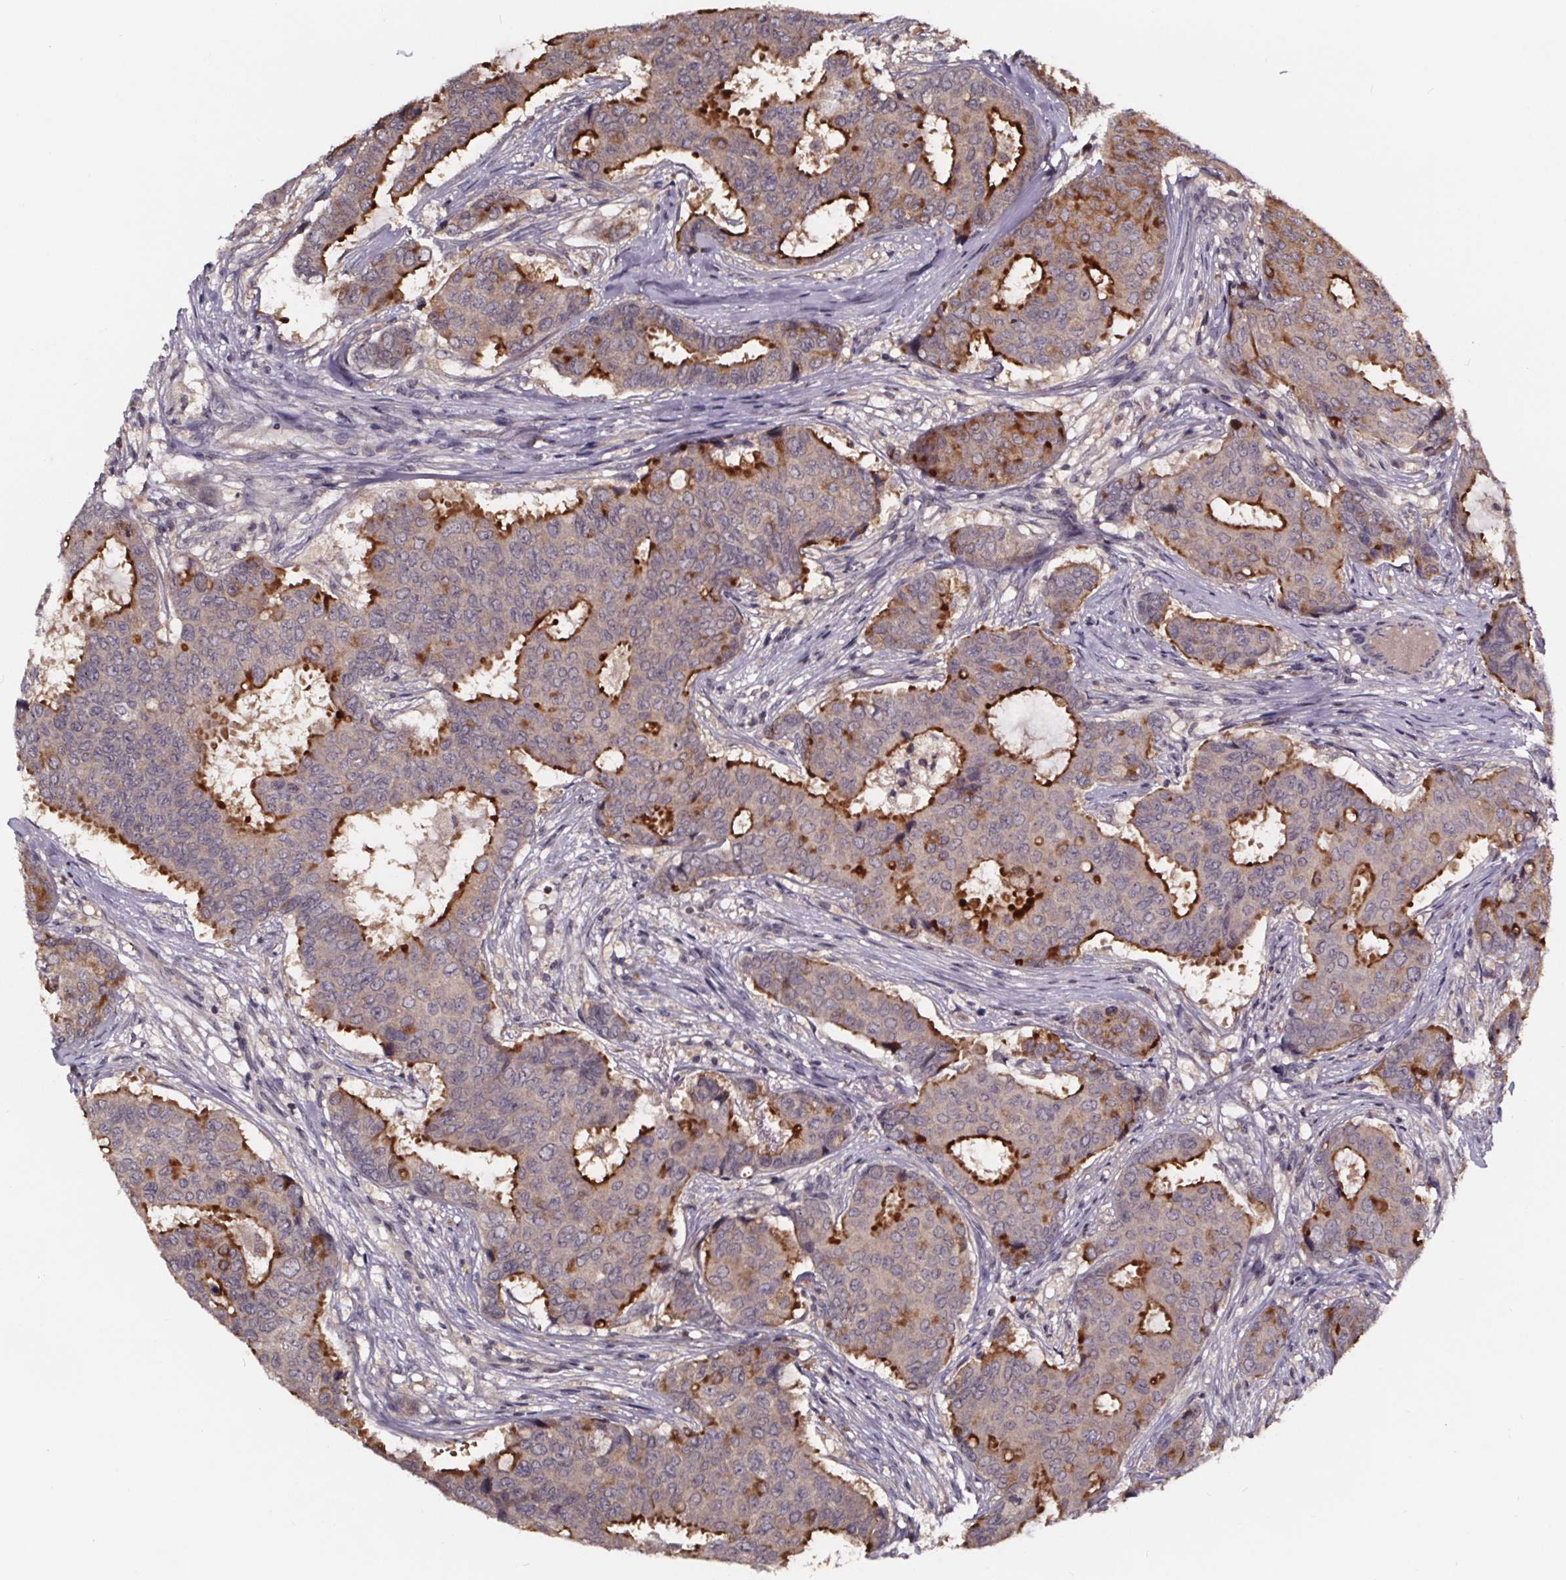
{"staining": {"intensity": "strong", "quantity": "25%-75%", "location": "cytoplasmic/membranous"}, "tissue": "breast cancer", "cell_type": "Tumor cells", "image_type": "cancer", "snomed": [{"axis": "morphology", "description": "Duct carcinoma"}, {"axis": "topography", "description": "Breast"}], "caption": "Brown immunohistochemical staining in human breast cancer reveals strong cytoplasmic/membranous positivity in approximately 25%-75% of tumor cells.", "gene": "SMIM1", "patient": {"sex": "female", "age": 75}}